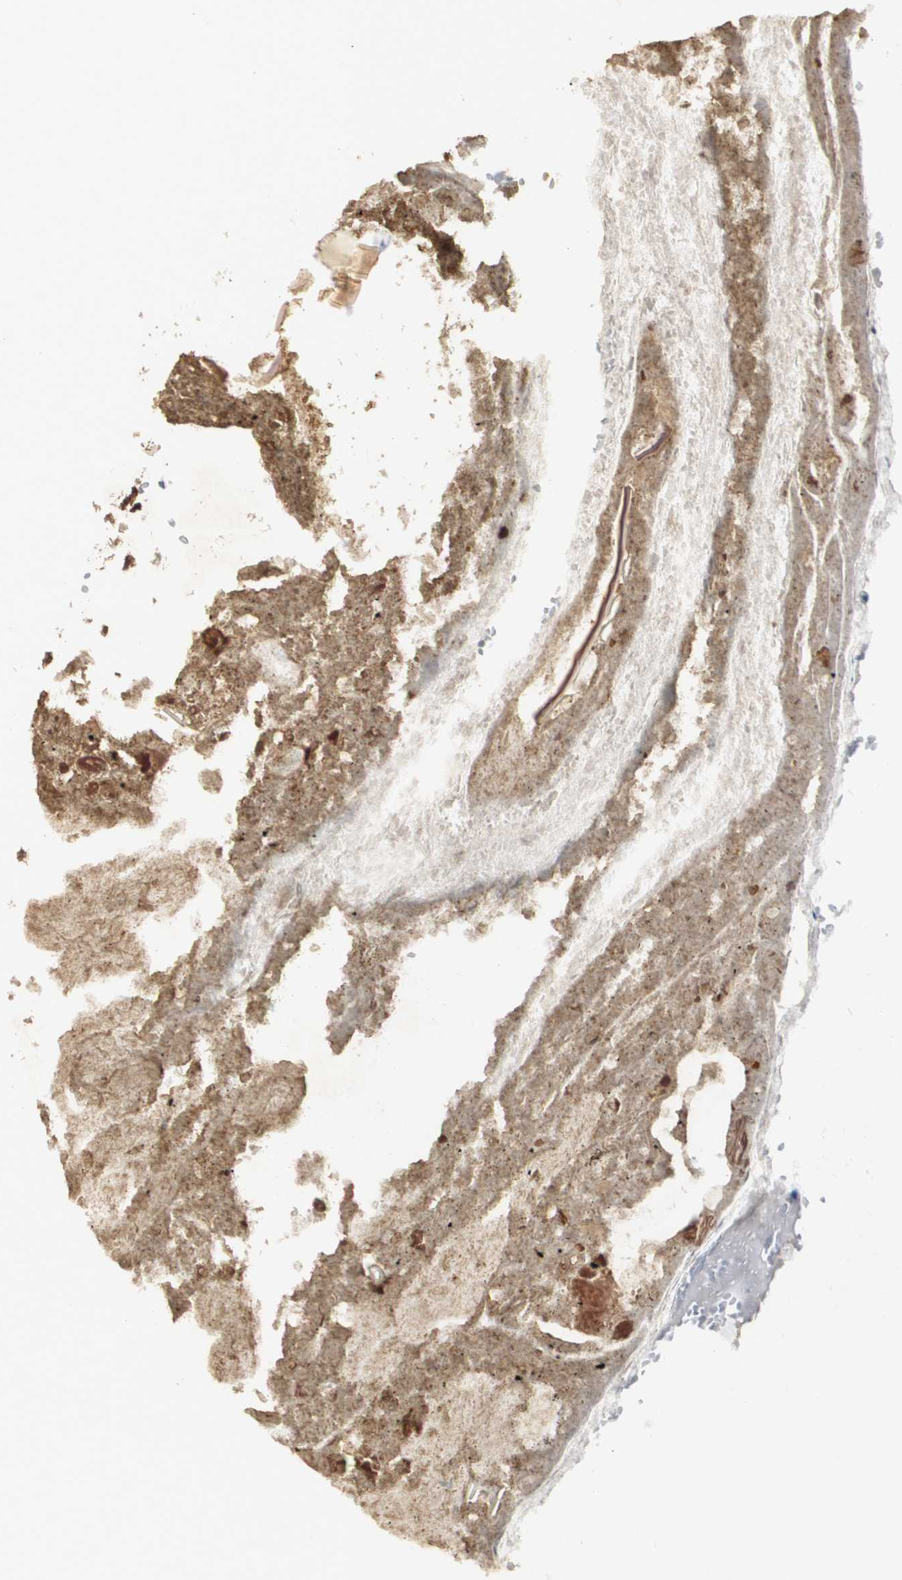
{"staining": {"intensity": "moderate", "quantity": ">75%", "location": "cytoplasmic/membranous"}, "tissue": "appendix", "cell_type": "Glandular cells", "image_type": "normal", "snomed": [{"axis": "morphology", "description": "Normal tissue, NOS"}, {"axis": "topography", "description": "Appendix"}], "caption": "A medium amount of moderate cytoplasmic/membranous expression is seen in about >75% of glandular cells in normal appendix.", "gene": "CORO1B", "patient": {"sex": "female", "age": 10}}